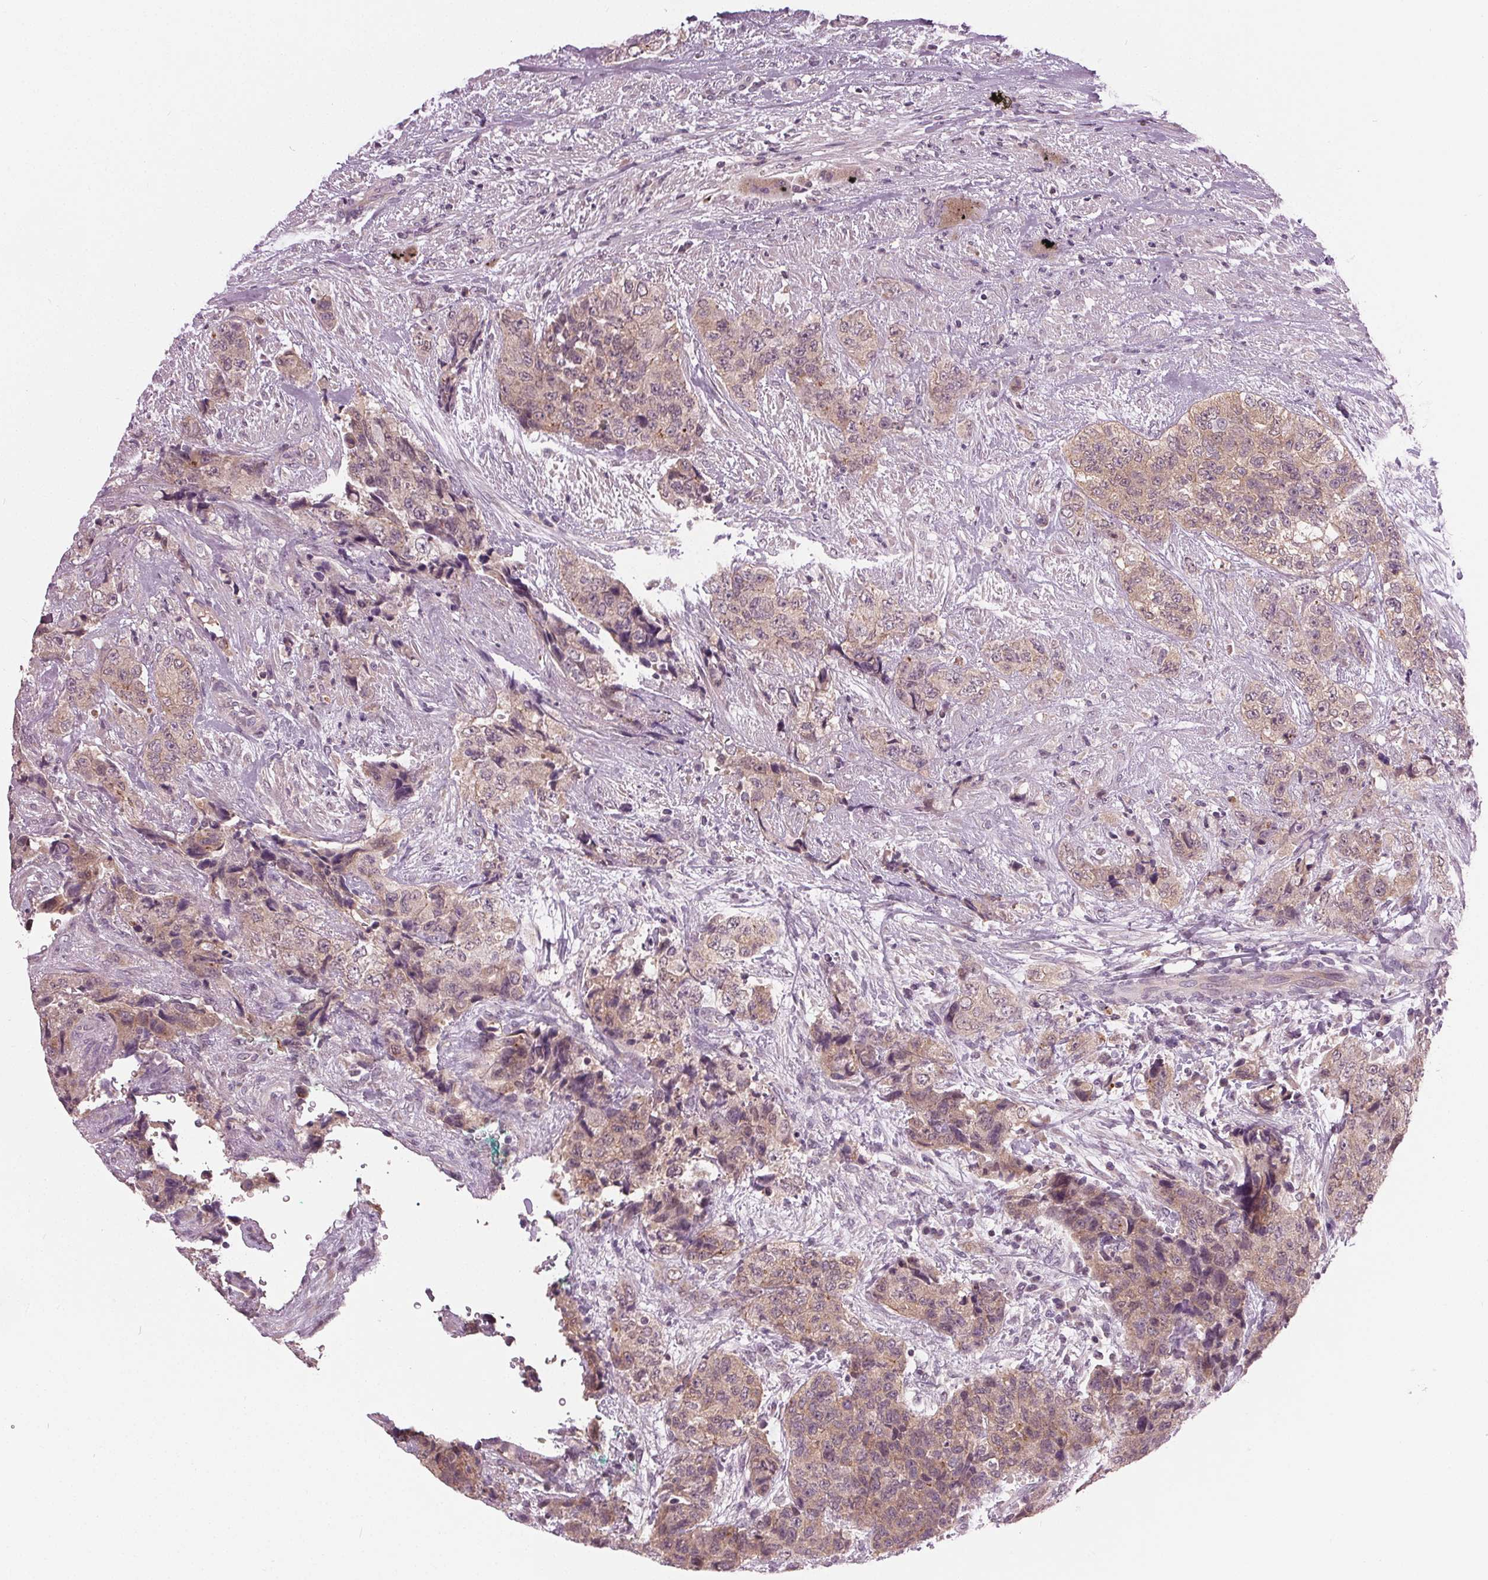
{"staining": {"intensity": "weak", "quantity": "25%-75%", "location": "cytoplasmic/membranous"}, "tissue": "urothelial cancer", "cell_type": "Tumor cells", "image_type": "cancer", "snomed": [{"axis": "morphology", "description": "Urothelial carcinoma, High grade"}, {"axis": "topography", "description": "Urinary bladder"}], "caption": "IHC histopathology image of neoplastic tissue: high-grade urothelial carcinoma stained using immunohistochemistry displays low levels of weak protein expression localized specifically in the cytoplasmic/membranous of tumor cells, appearing as a cytoplasmic/membranous brown color.", "gene": "ZNF605", "patient": {"sex": "female", "age": 78}}